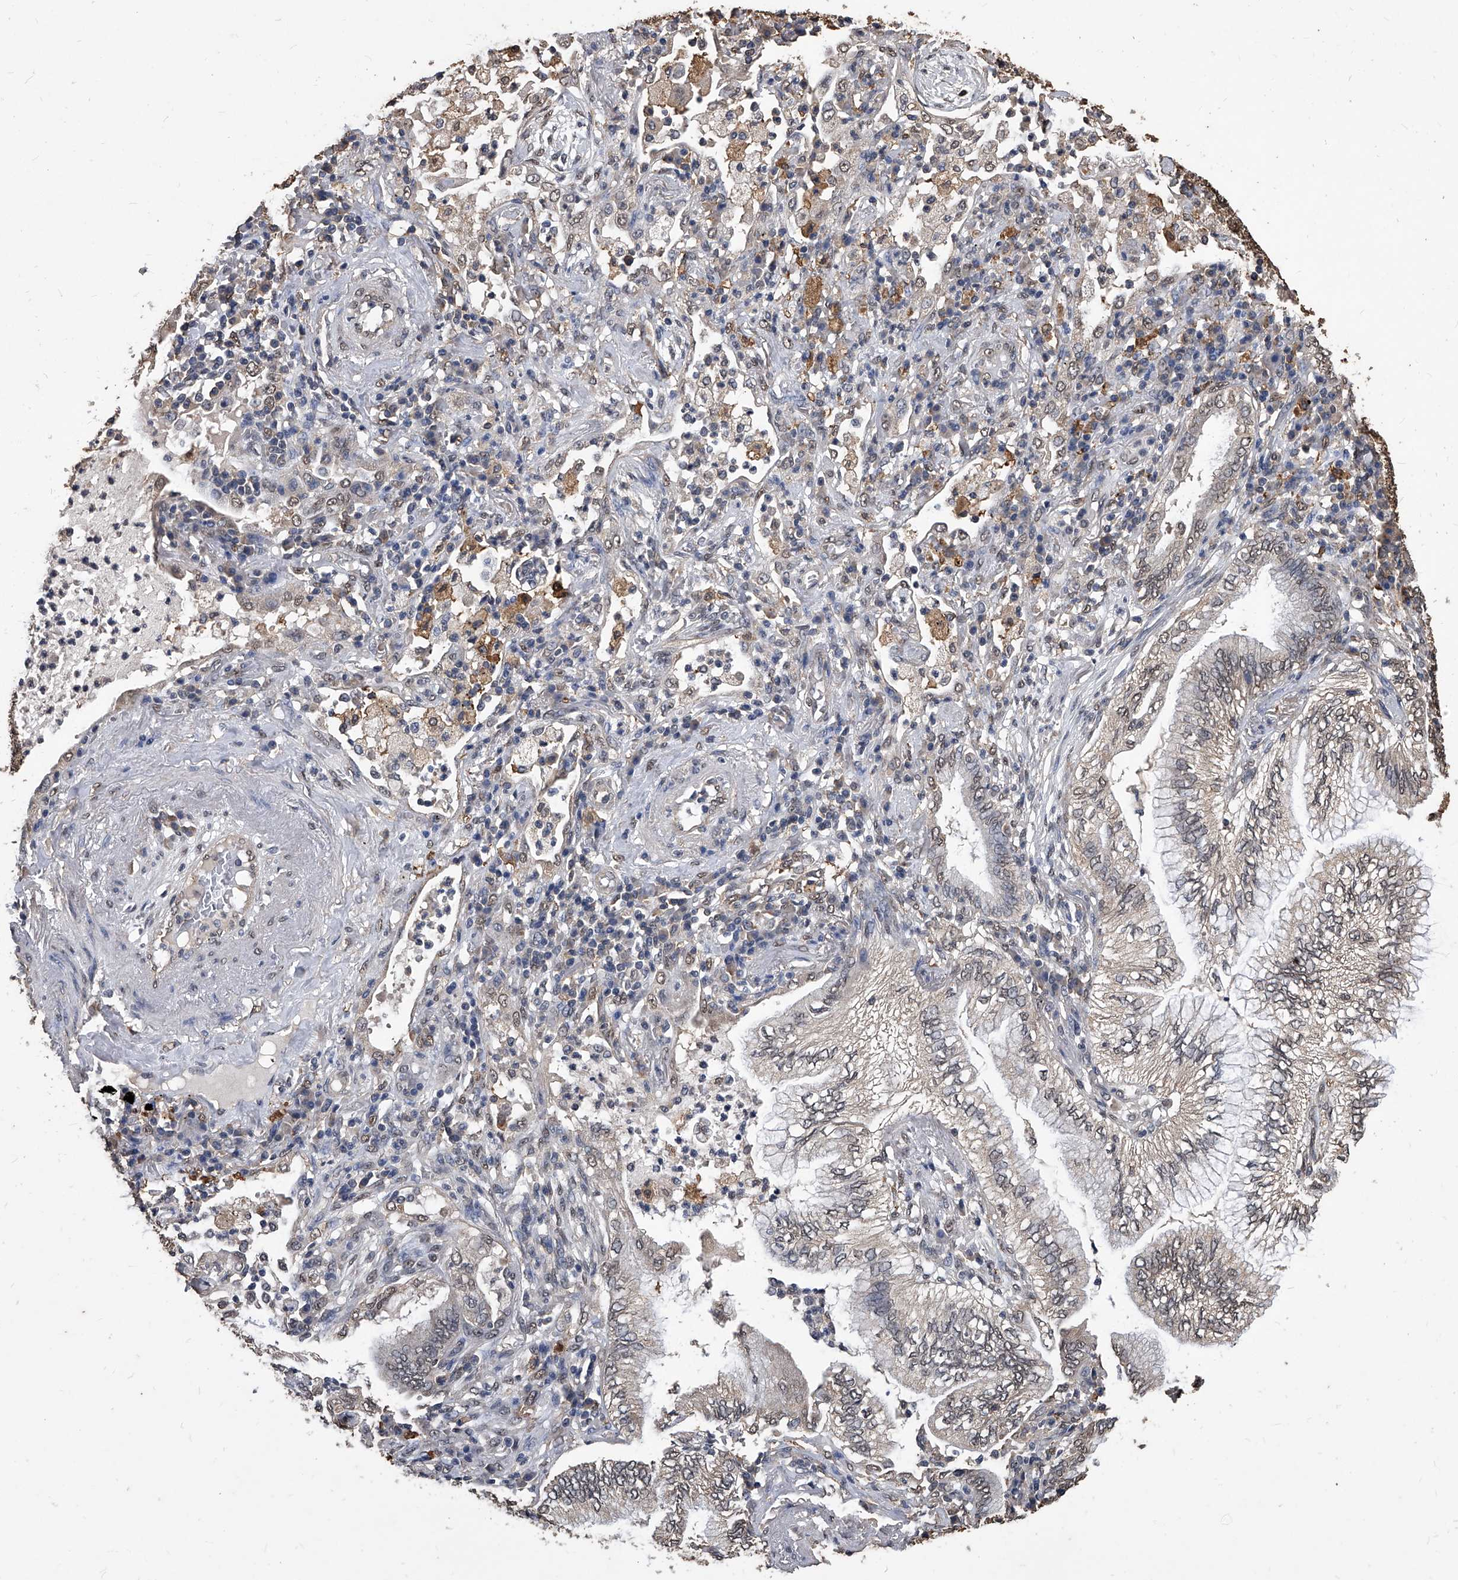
{"staining": {"intensity": "negative", "quantity": "none", "location": "none"}, "tissue": "lung cancer", "cell_type": "Tumor cells", "image_type": "cancer", "snomed": [{"axis": "morphology", "description": "Normal tissue, NOS"}, {"axis": "morphology", "description": "Adenocarcinoma, NOS"}, {"axis": "topography", "description": "Bronchus"}, {"axis": "topography", "description": "Lung"}], "caption": "A photomicrograph of lung cancer (adenocarcinoma) stained for a protein demonstrates no brown staining in tumor cells. (Stains: DAB (3,3'-diaminobenzidine) immunohistochemistry with hematoxylin counter stain, Microscopy: brightfield microscopy at high magnification).", "gene": "FBXL4", "patient": {"sex": "female", "age": 70}}